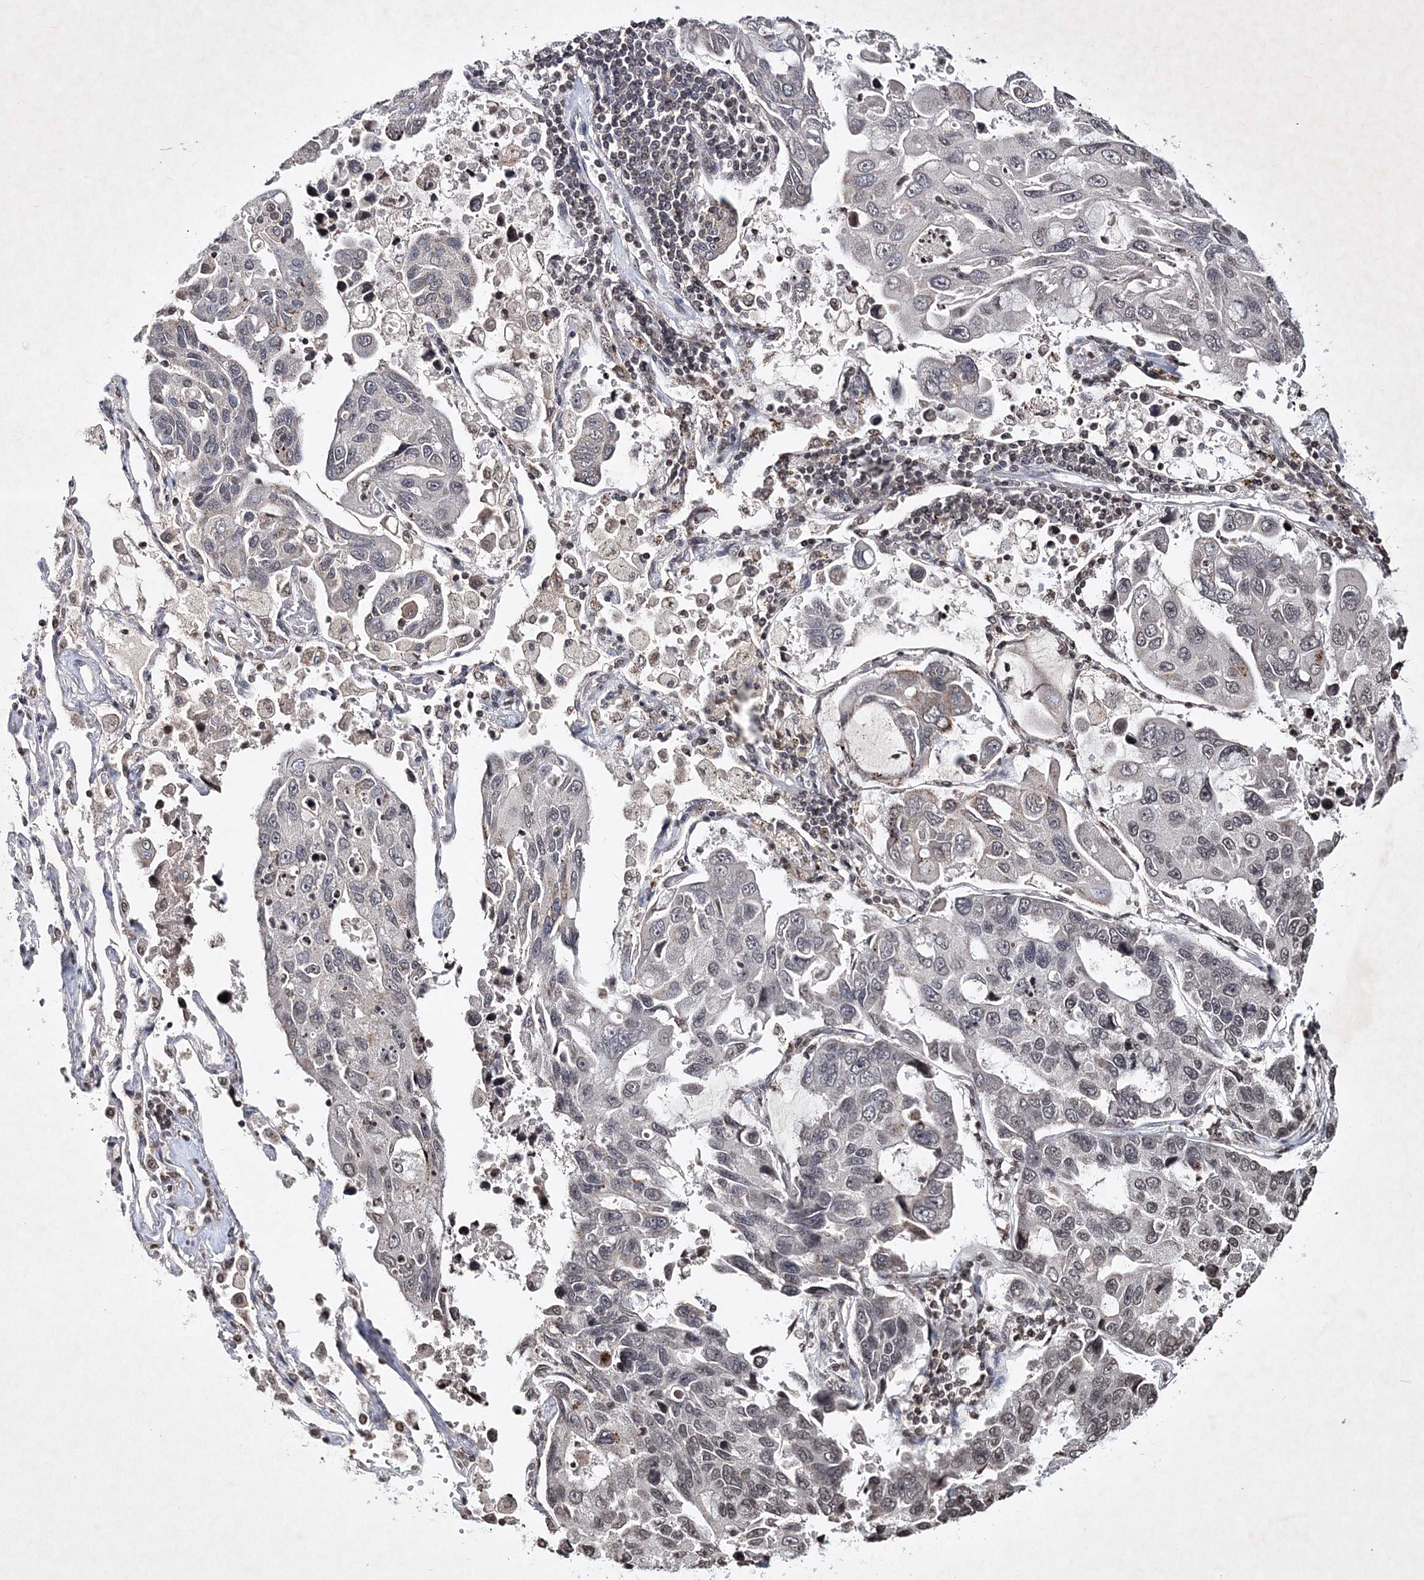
{"staining": {"intensity": "weak", "quantity": "<25%", "location": "nuclear"}, "tissue": "lung cancer", "cell_type": "Tumor cells", "image_type": "cancer", "snomed": [{"axis": "morphology", "description": "Adenocarcinoma, NOS"}, {"axis": "topography", "description": "Lung"}], "caption": "Tumor cells show no significant expression in lung cancer.", "gene": "SOWAHB", "patient": {"sex": "male", "age": 64}}